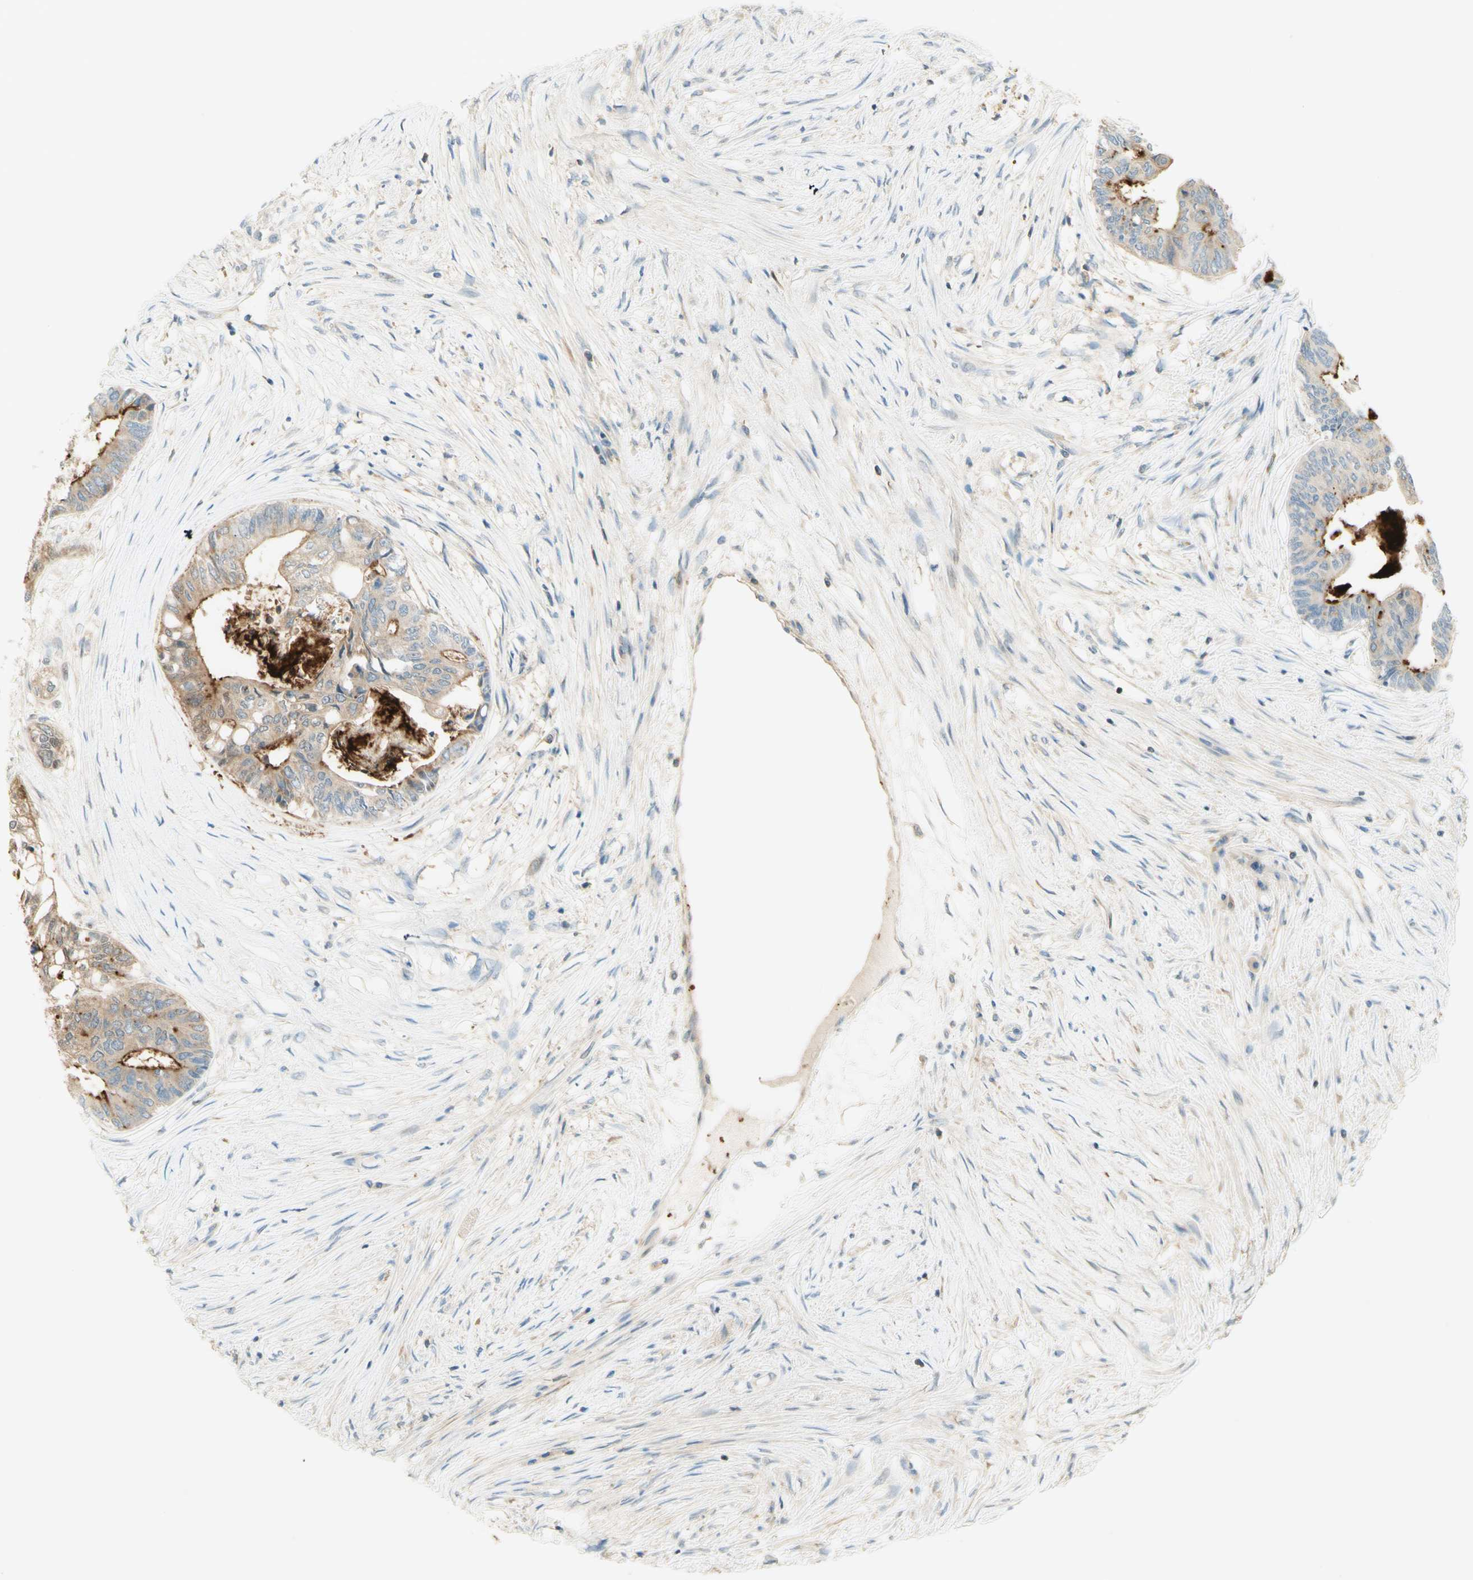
{"staining": {"intensity": "strong", "quantity": "25%-75%", "location": "cytoplasmic/membranous"}, "tissue": "colorectal cancer", "cell_type": "Tumor cells", "image_type": "cancer", "snomed": [{"axis": "morphology", "description": "Adenocarcinoma, NOS"}, {"axis": "topography", "description": "Rectum"}], "caption": "This photomicrograph shows IHC staining of colorectal cancer, with high strong cytoplasmic/membranous expression in about 25%-75% of tumor cells.", "gene": "PROM1", "patient": {"sex": "male", "age": 63}}